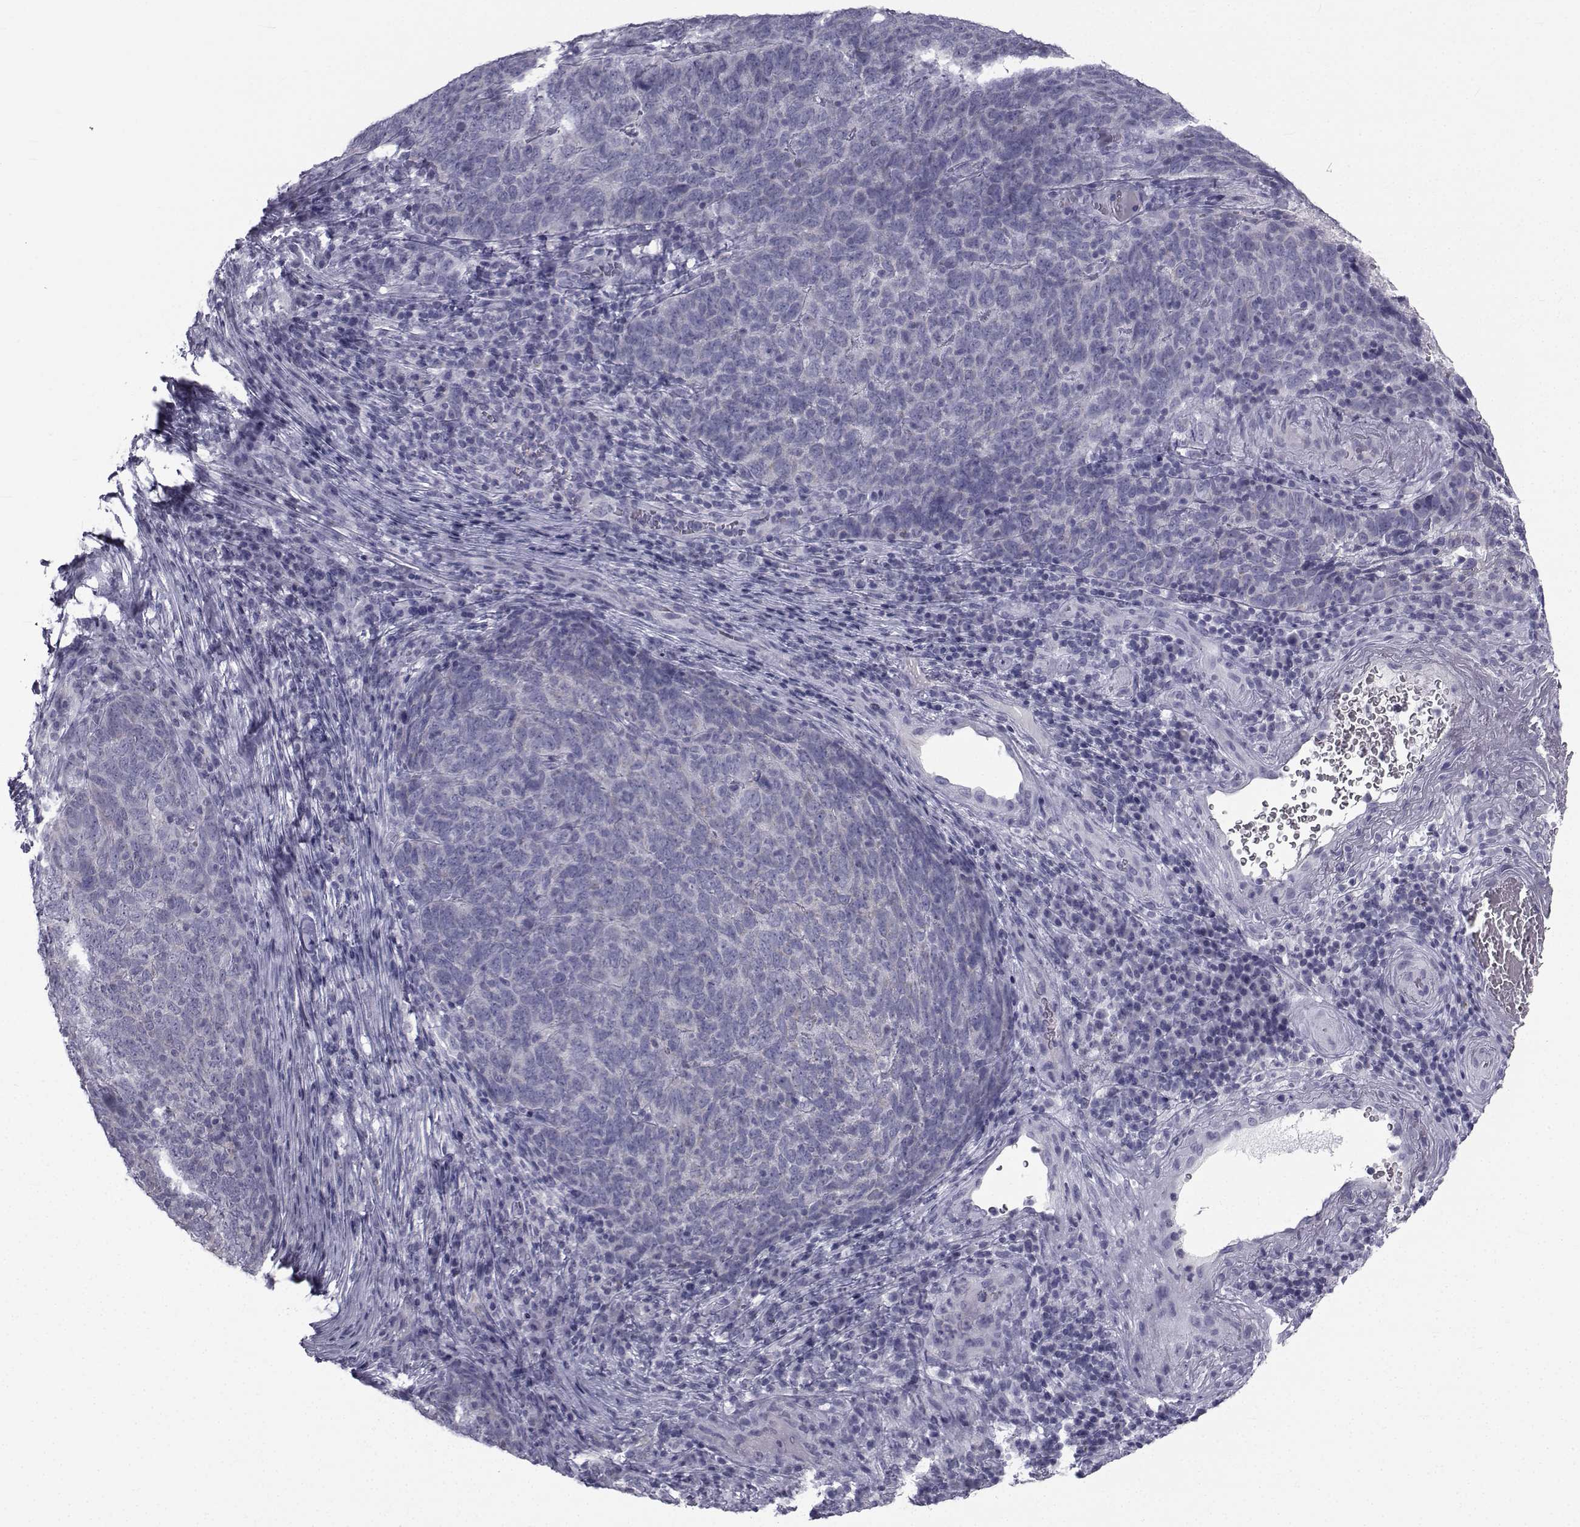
{"staining": {"intensity": "negative", "quantity": "none", "location": "none"}, "tissue": "skin cancer", "cell_type": "Tumor cells", "image_type": "cancer", "snomed": [{"axis": "morphology", "description": "Squamous cell carcinoma, NOS"}, {"axis": "topography", "description": "Skin"}, {"axis": "topography", "description": "Anal"}], "caption": "An IHC image of skin cancer is shown. There is no staining in tumor cells of skin cancer. Nuclei are stained in blue.", "gene": "FDXR", "patient": {"sex": "female", "age": 51}}